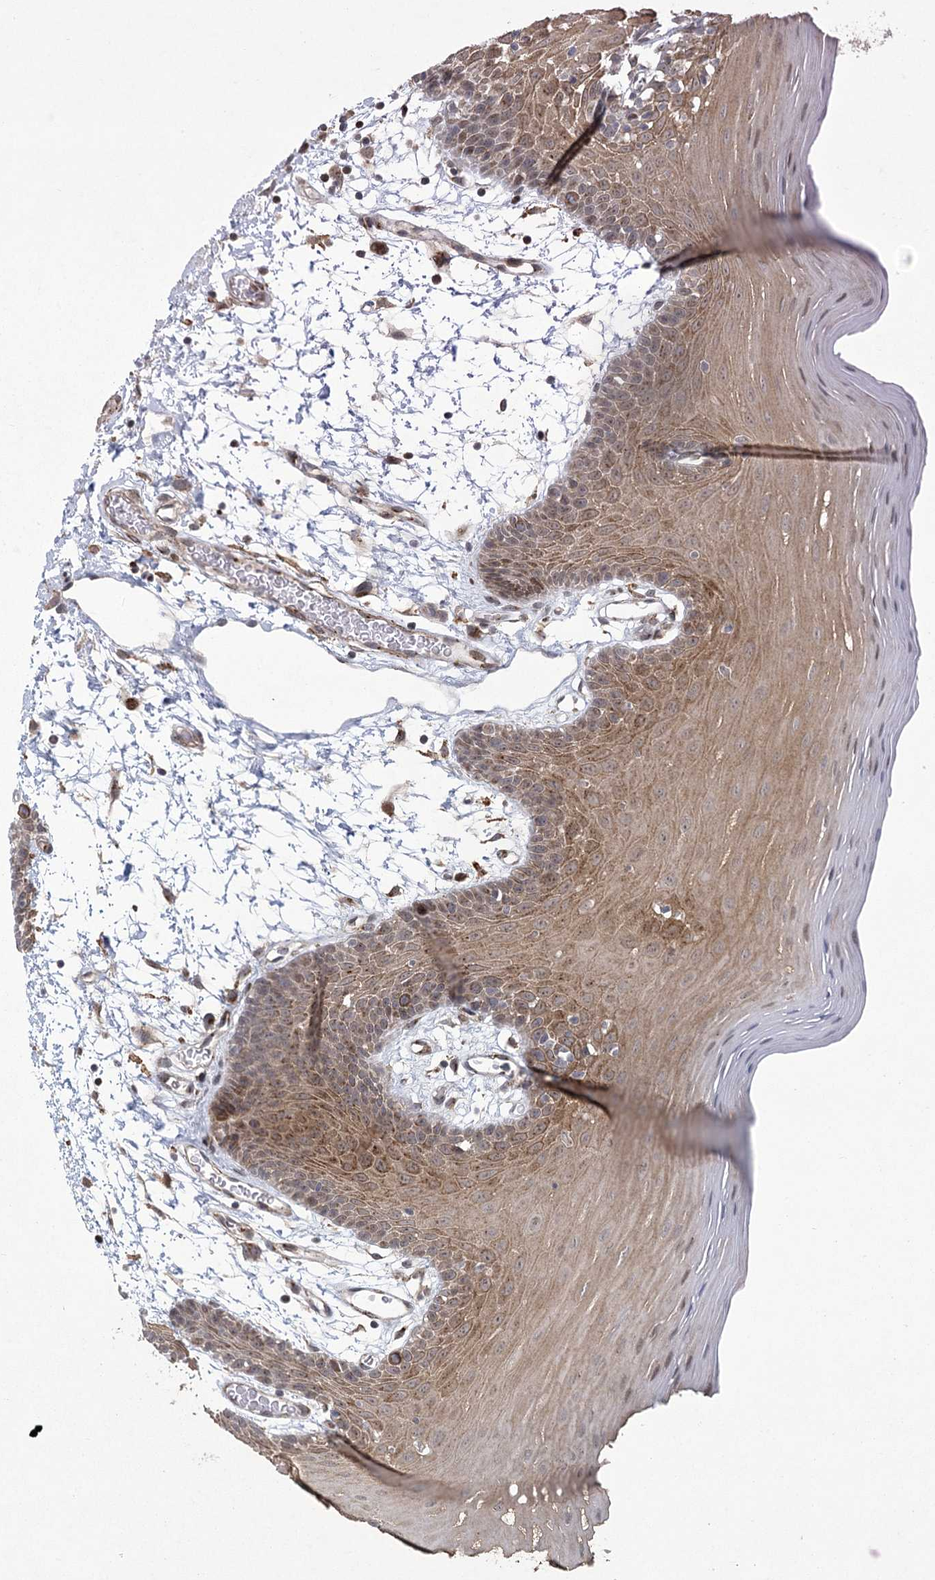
{"staining": {"intensity": "moderate", "quantity": ">75%", "location": "cytoplasmic/membranous"}, "tissue": "oral mucosa", "cell_type": "Squamous epithelial cells", "image_type": "normal", "snomed": [{"axis": "morphology", "description": "Normal tissue, NOS"}, {"axis": "topography", "description": "Skeletal muscle"}, {"axis": "topography", "description": "Oral tissue"}, {"axis": "topography", "description": "Salivary gland"}, {"axis": "topography", "description": "Peripheral nerve tissue"}], "caption": "The histopathology image reveals immunohistochemical staining of normal oral mucosa. There is moderate cytoplasmic/membranous expression is present in about >75% of squamous epithelial cells.", "gene": "PARM1", "patient": {"sex": "male", "age": 54}}